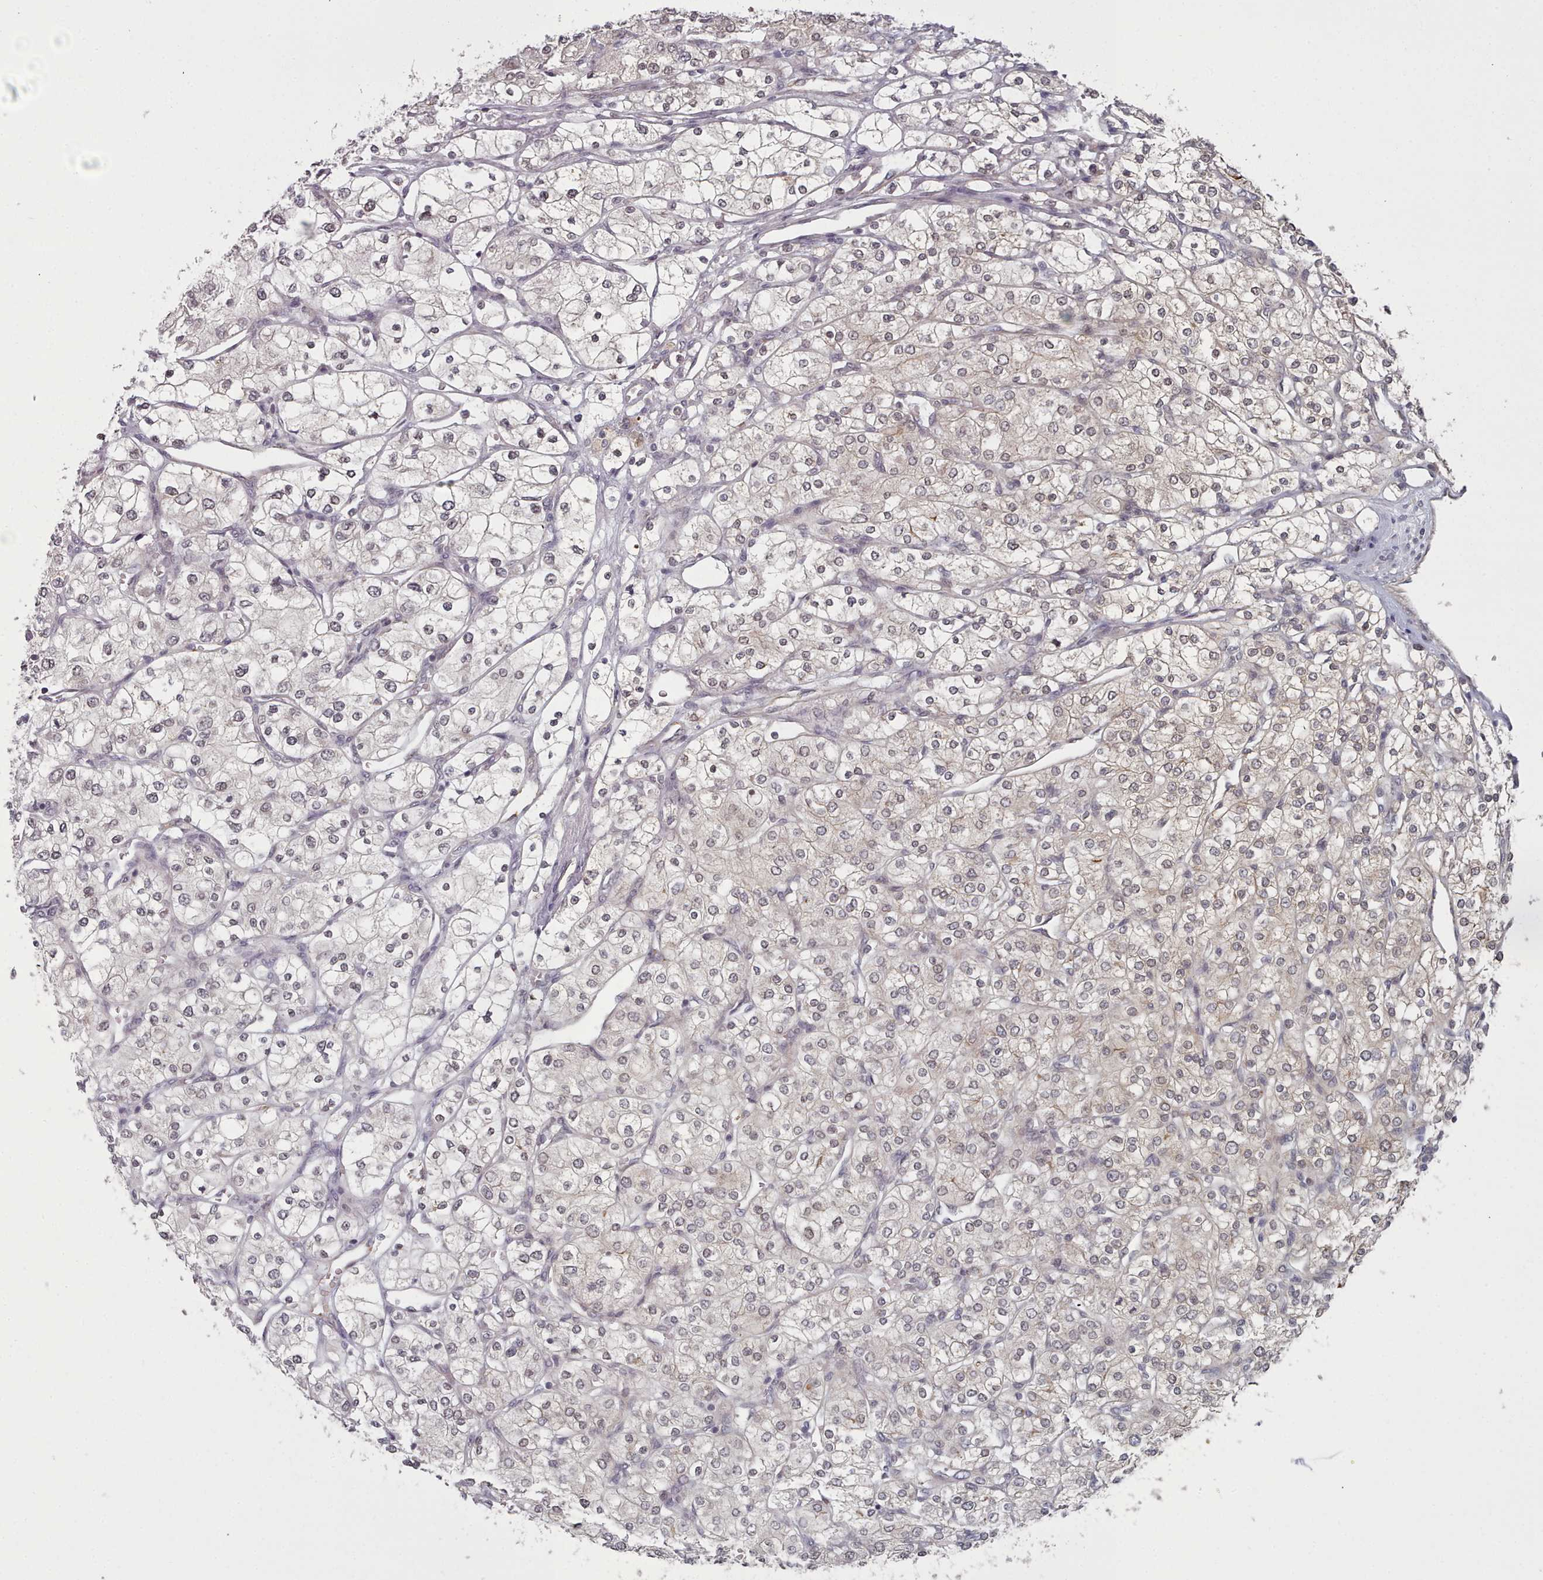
{"staining": {"intensity": "weak", "quantity": "<25%", "location": "nuclear"}, "tissue": "renal cancer", "cell_type": "Tumor cells", "image_type": "cancer", "snomed": [{"axis": "morphology", "description": "Adenocarcinoma, NOS"}, {"axis": "topography", "description": "Kidney"}], "caption": "Immunohistochemical staining of renal cancer displays no significant staining in tumor cells. (Stains: DAB (3,3'-diaminobenzidine) immunohistochemistry with hematoxylin counter stain, Microscopy: brightfield microscopy at high magnification).", "gene": "HYAL3", "patient": {"sex": "male", "age": 80}}